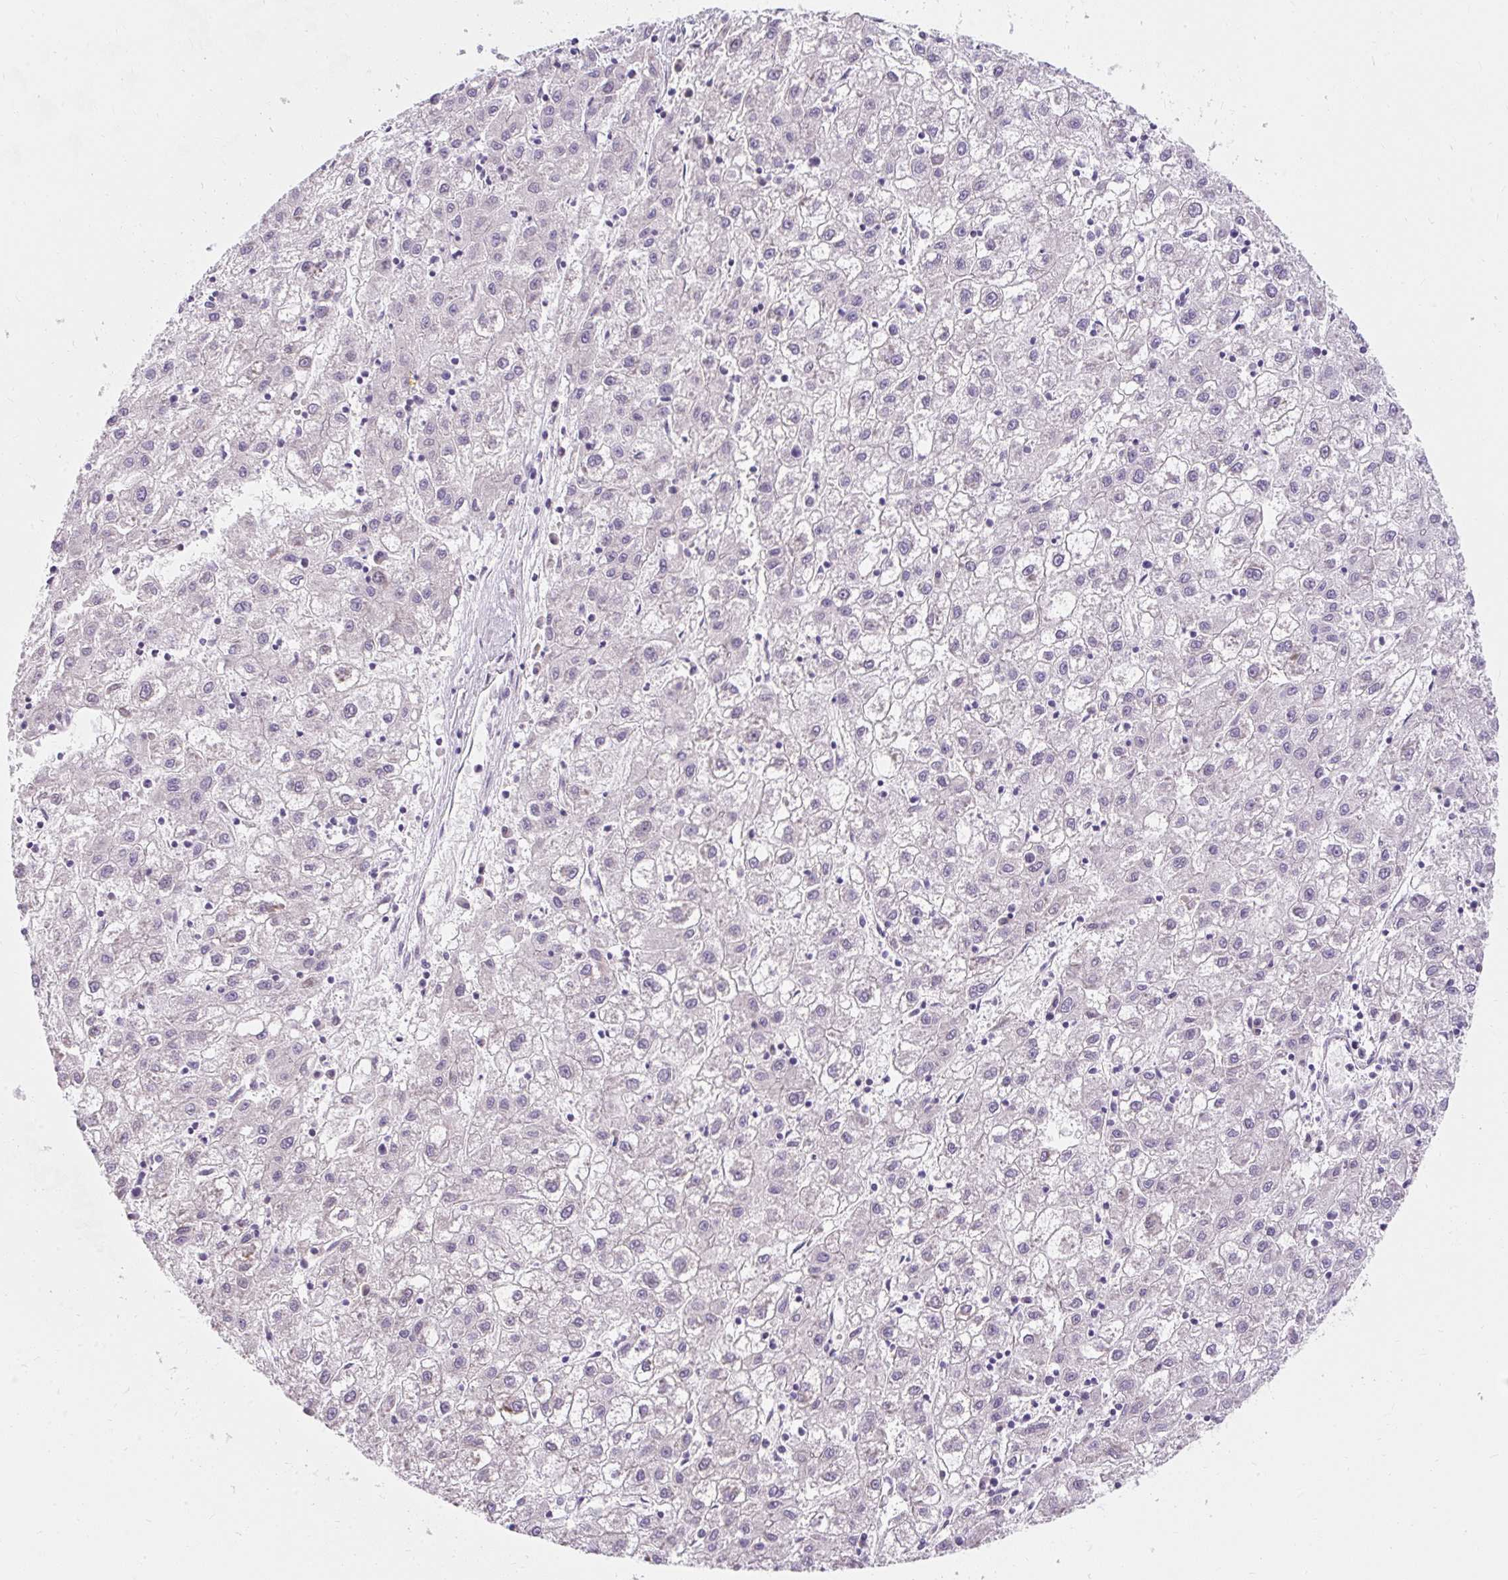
{"staining": {"intensity": "negative", "quantity": "none", "location": "none"}, "tissue": "liver cancer", "cell_type": "Tumor cells", "image_type": "cancer", "snomed": [{"axis": "morphology", "description": "Carcinoma, Hepatocellular, NOS"}, {"axis": "topography", "description": "Liver"}], "caption": "This is an immunohistochemistry (IHC) photomicrograph of hepatocellular carcinoma (liver). There is no expression in tumor cells.", "gene": "DTX4", "patient": {"sex": "male", "age": 72}}